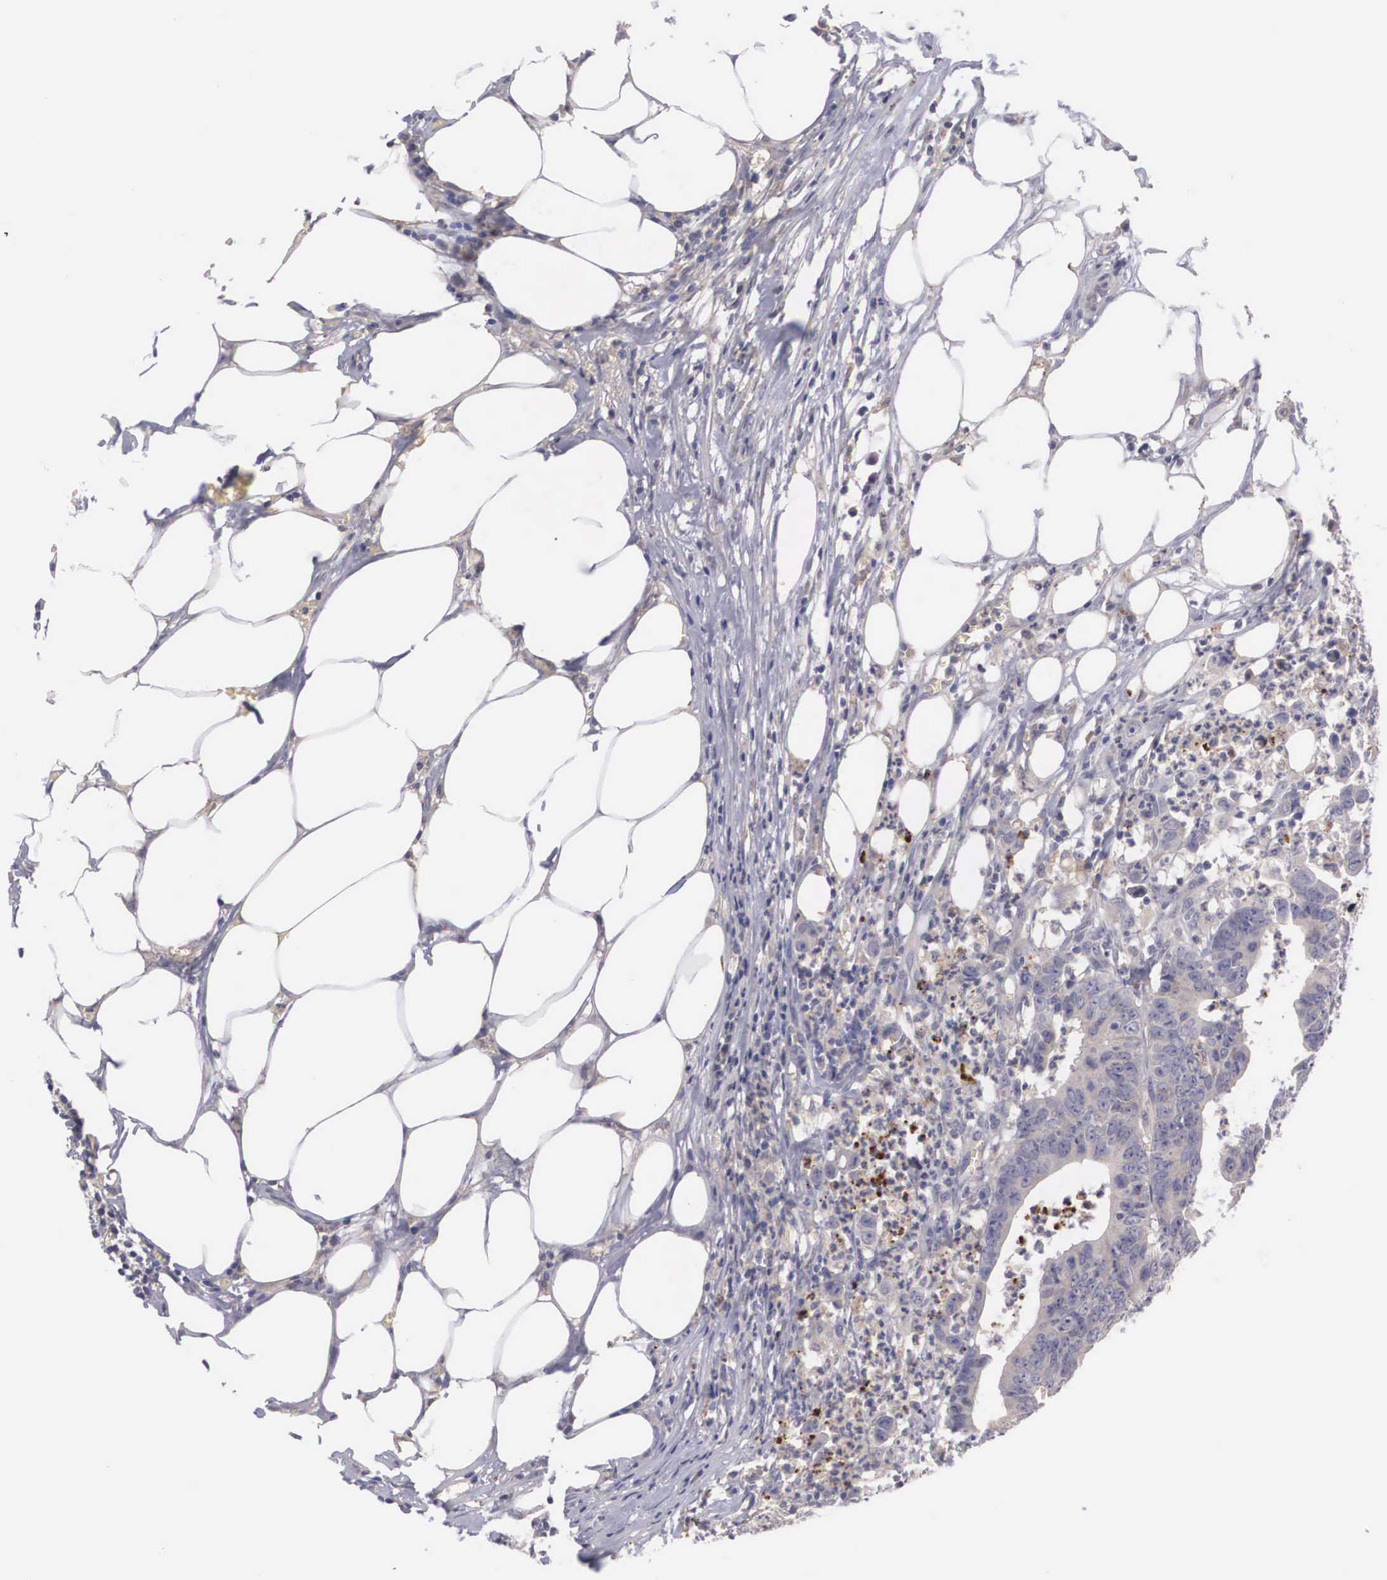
{"staining": {"intensity": "negative", "quantity": "none", "location": "none"}, "tissue": "colorectal cancer", "cell_type": "Tumor cells", "image_type": "cancer", "snomed": [{"axis": "morphology", "description": "Adenocarcinoma, NOS"}, {"axis": "topography", "description": "Colon"}], "caption": "This micrograph is of adenocarcinoma (colorectal) stained with immunohistochemistry to label a protein in brown with the nuclei are counter-stained blue. There is no expression in tumor cells.", "gene": "ABHD4", "patient": {"sex": "male", "age": 55}}